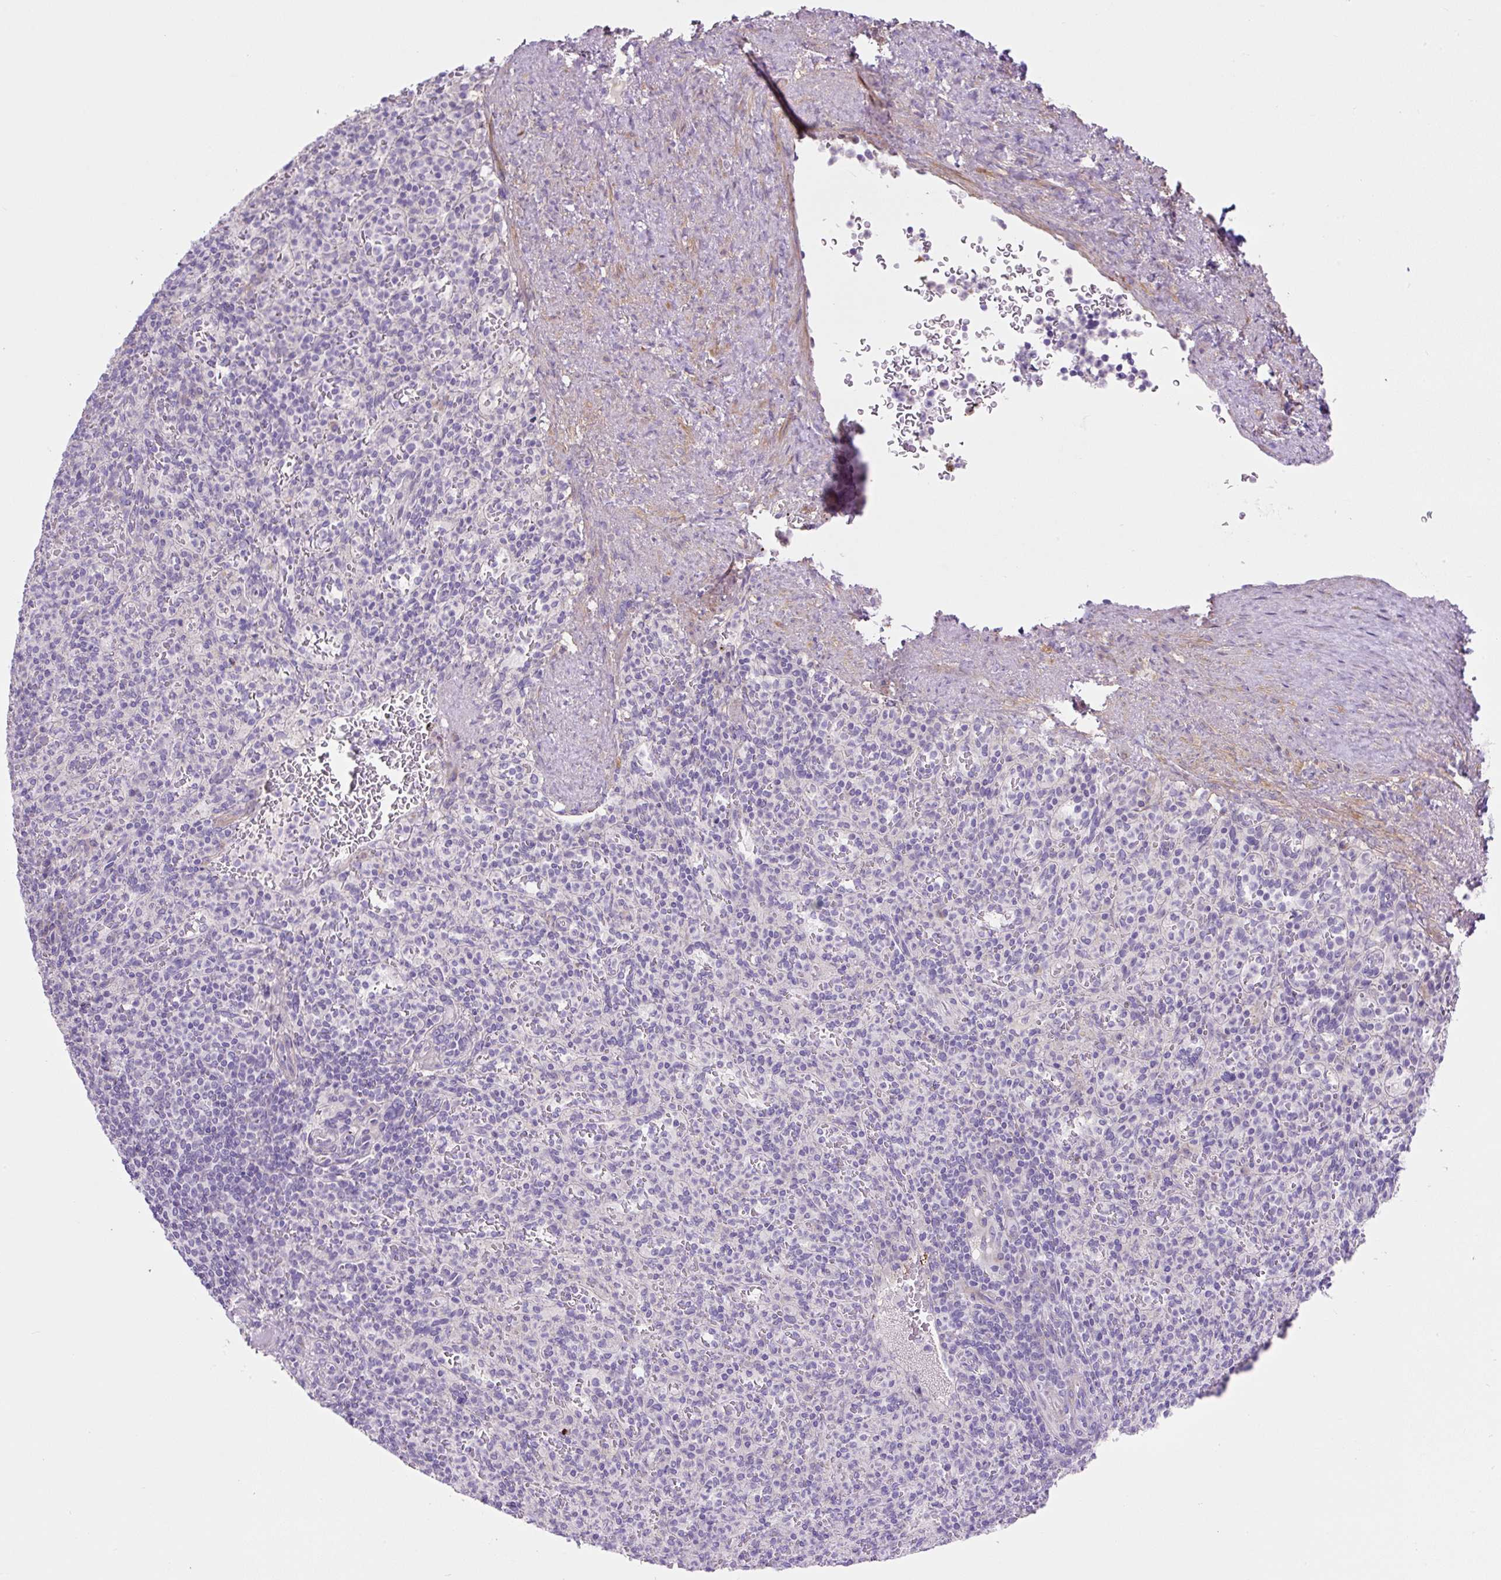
{"staining": {"intensity": "negative", "quantity": "none", "location": "none"}, "tissue": "spleen", "cell_type": "Cells in red pulp", "image_type": "normal", "snomed": [{"axis": "morphology", "description": "Normal tissue, NOS"}, {"axis": "topography", "description": "Spleen"}], "caption": "High power microscopy histopathology image of an IHC histopathology image of normal spleen, revealing no significant staining in cells in red pulp.", "gene": "OGDHL", "patient": {"sex": "female", "age": 74}}